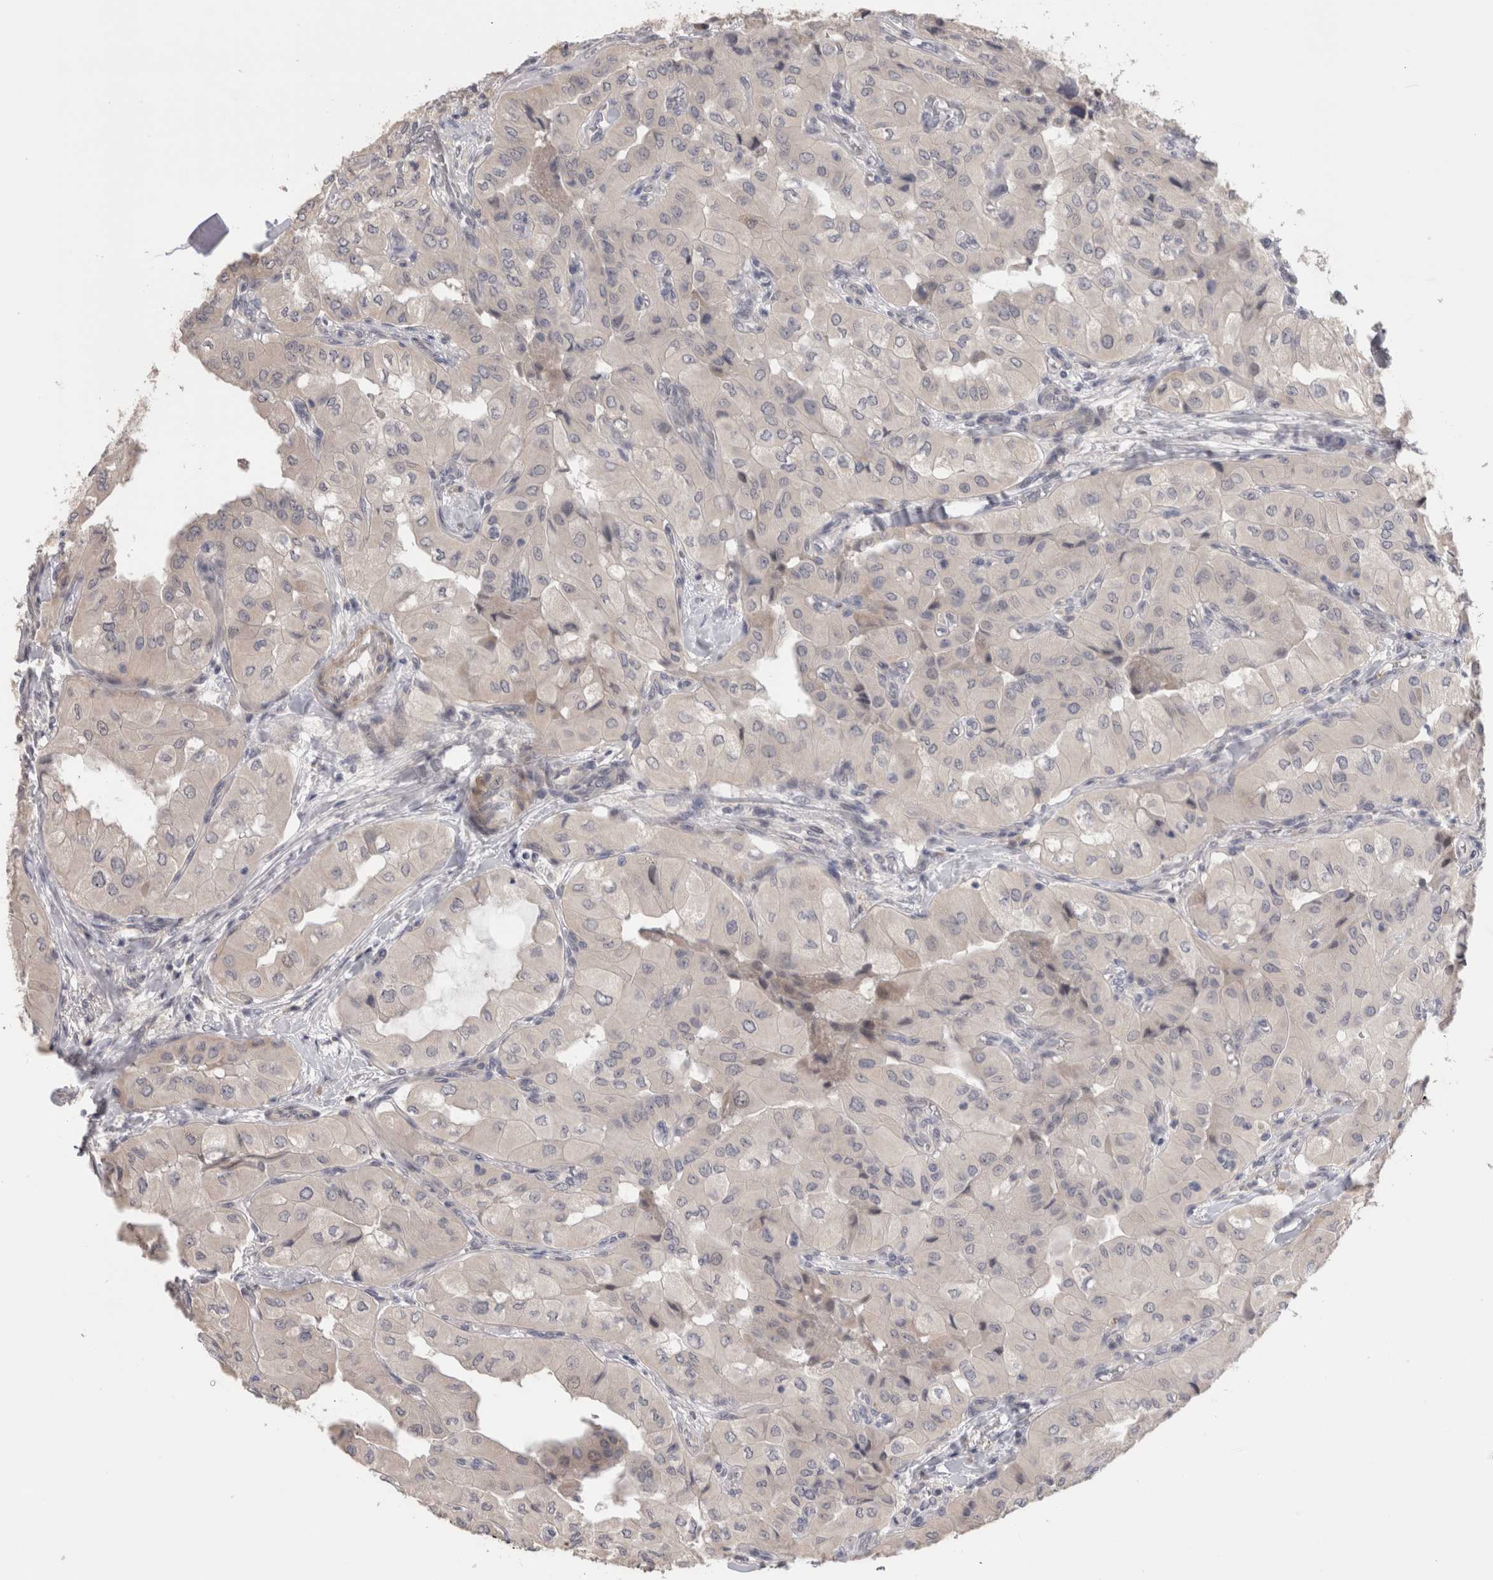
{"staining": {"intensity": "negative", "quantity": "none", "location": "none"}, "tissue": "thyroid cancer", "cell_type": "Tumor cells", "image_type": "cancer", "snomed": [{"axis": "morphology", "description": "Papillary adenocarcinoma, NOS"}, {"axis": "topography", "description": "Thyroid gland"}], "caption": "Tumor cells show no significant protein positivity in thyroid cancer (papillary adenocarcinoma).", "gene": "CRYBG1", "patient": {"sex": "female", "age": 59}}